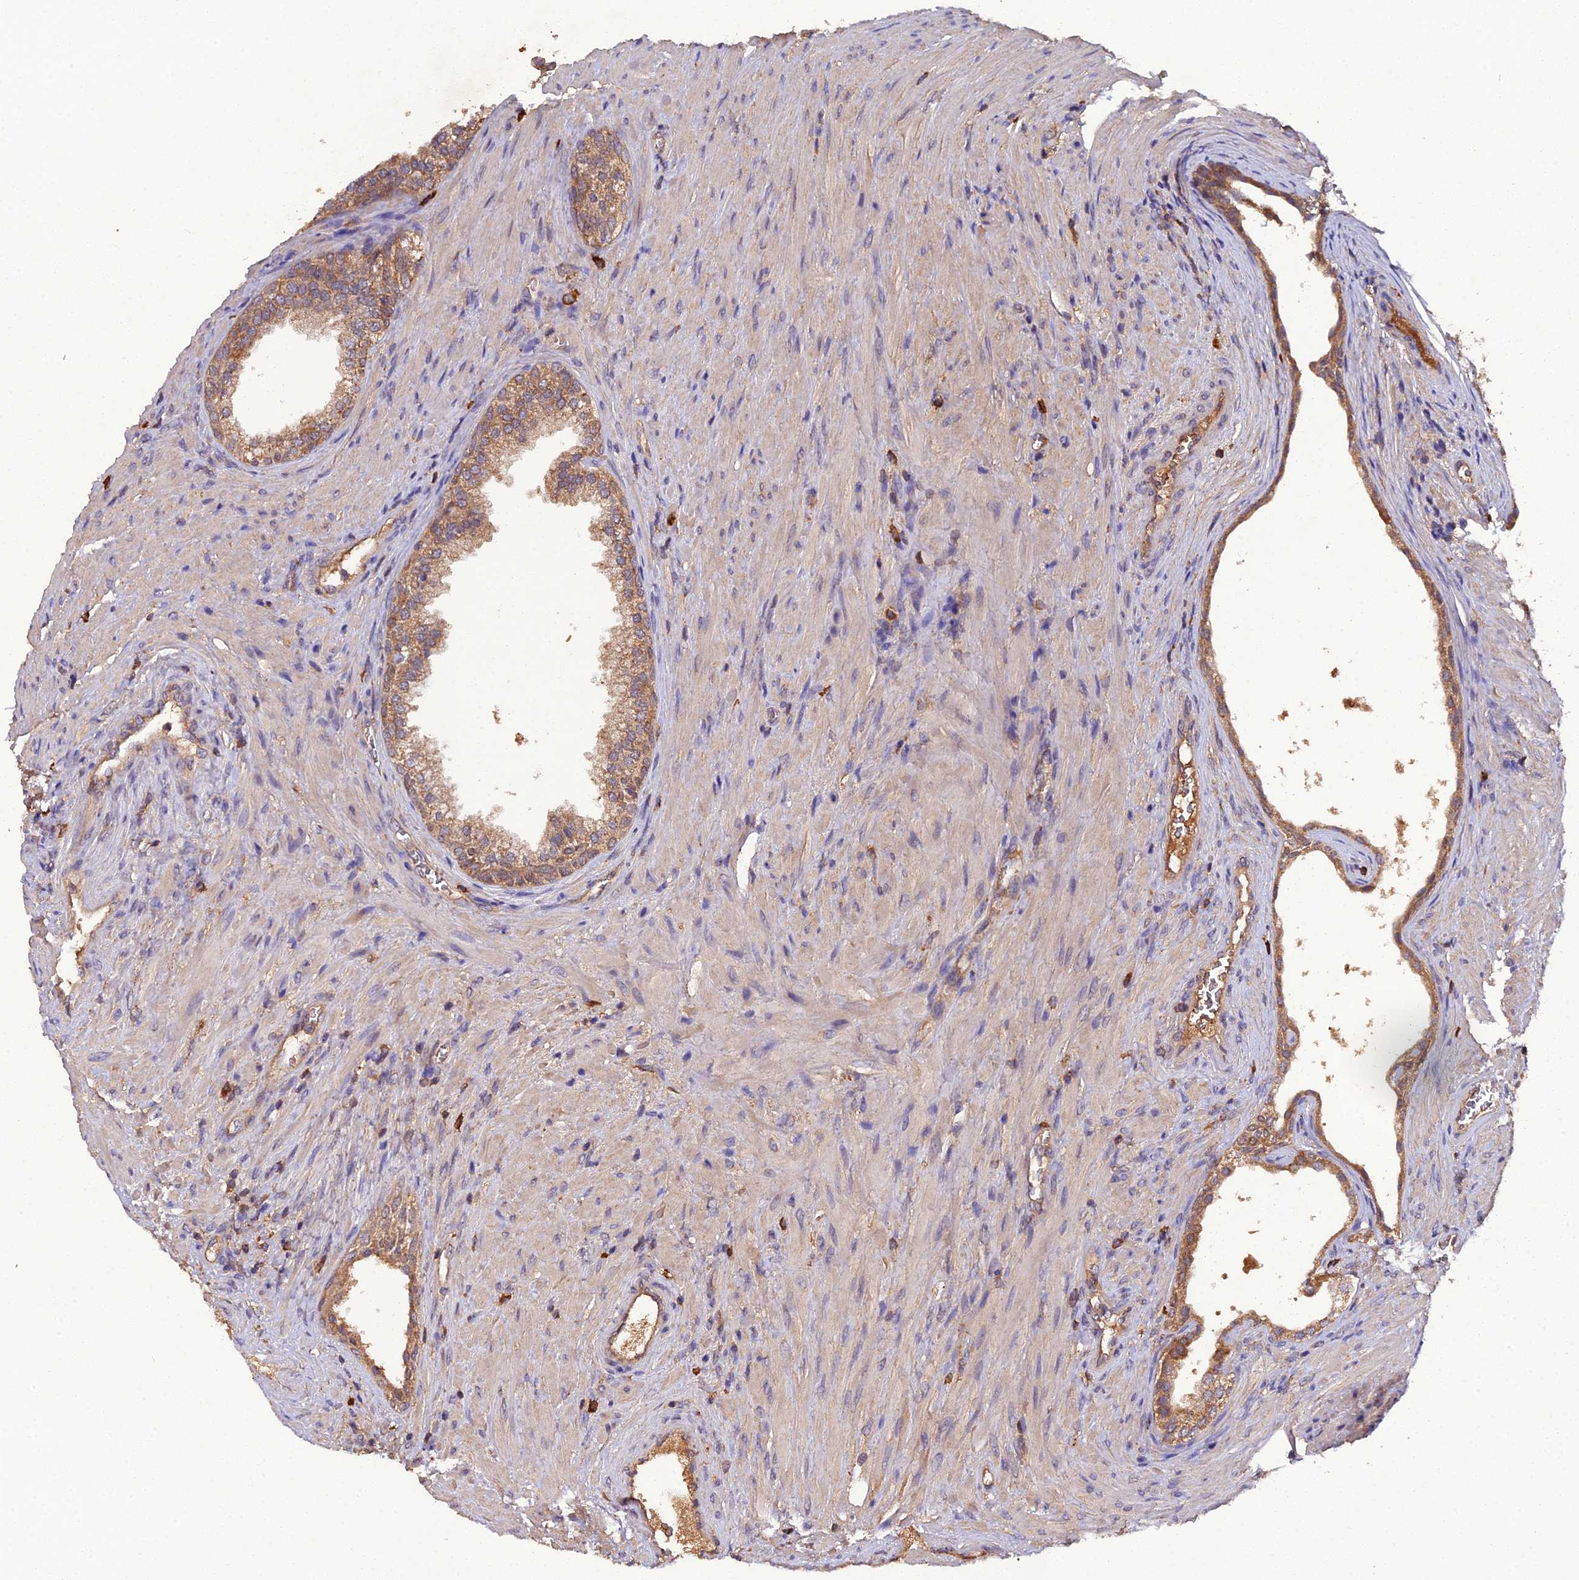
{"staining": {"intensity": "moderate", "quantity": ">75%", "location": "cytoplasmic/membranous"}, "tissue": "prostate", "cell_type": "Glandular cells", "image_type": "normal", "snomed": [{"axis": "morphology", "description": "Normal tissue, NOS"}, {"axis": "topography", "description": "Prostate"}], "caption": "Approximately >75% of glandular cells in unremarkable prostate show moderate cytoplasmic/membranous protein positivity as visualized by brown immunohistochemical staining.", "gene": "TMEM258", "patient": {"sex": "male", "age": 76}}